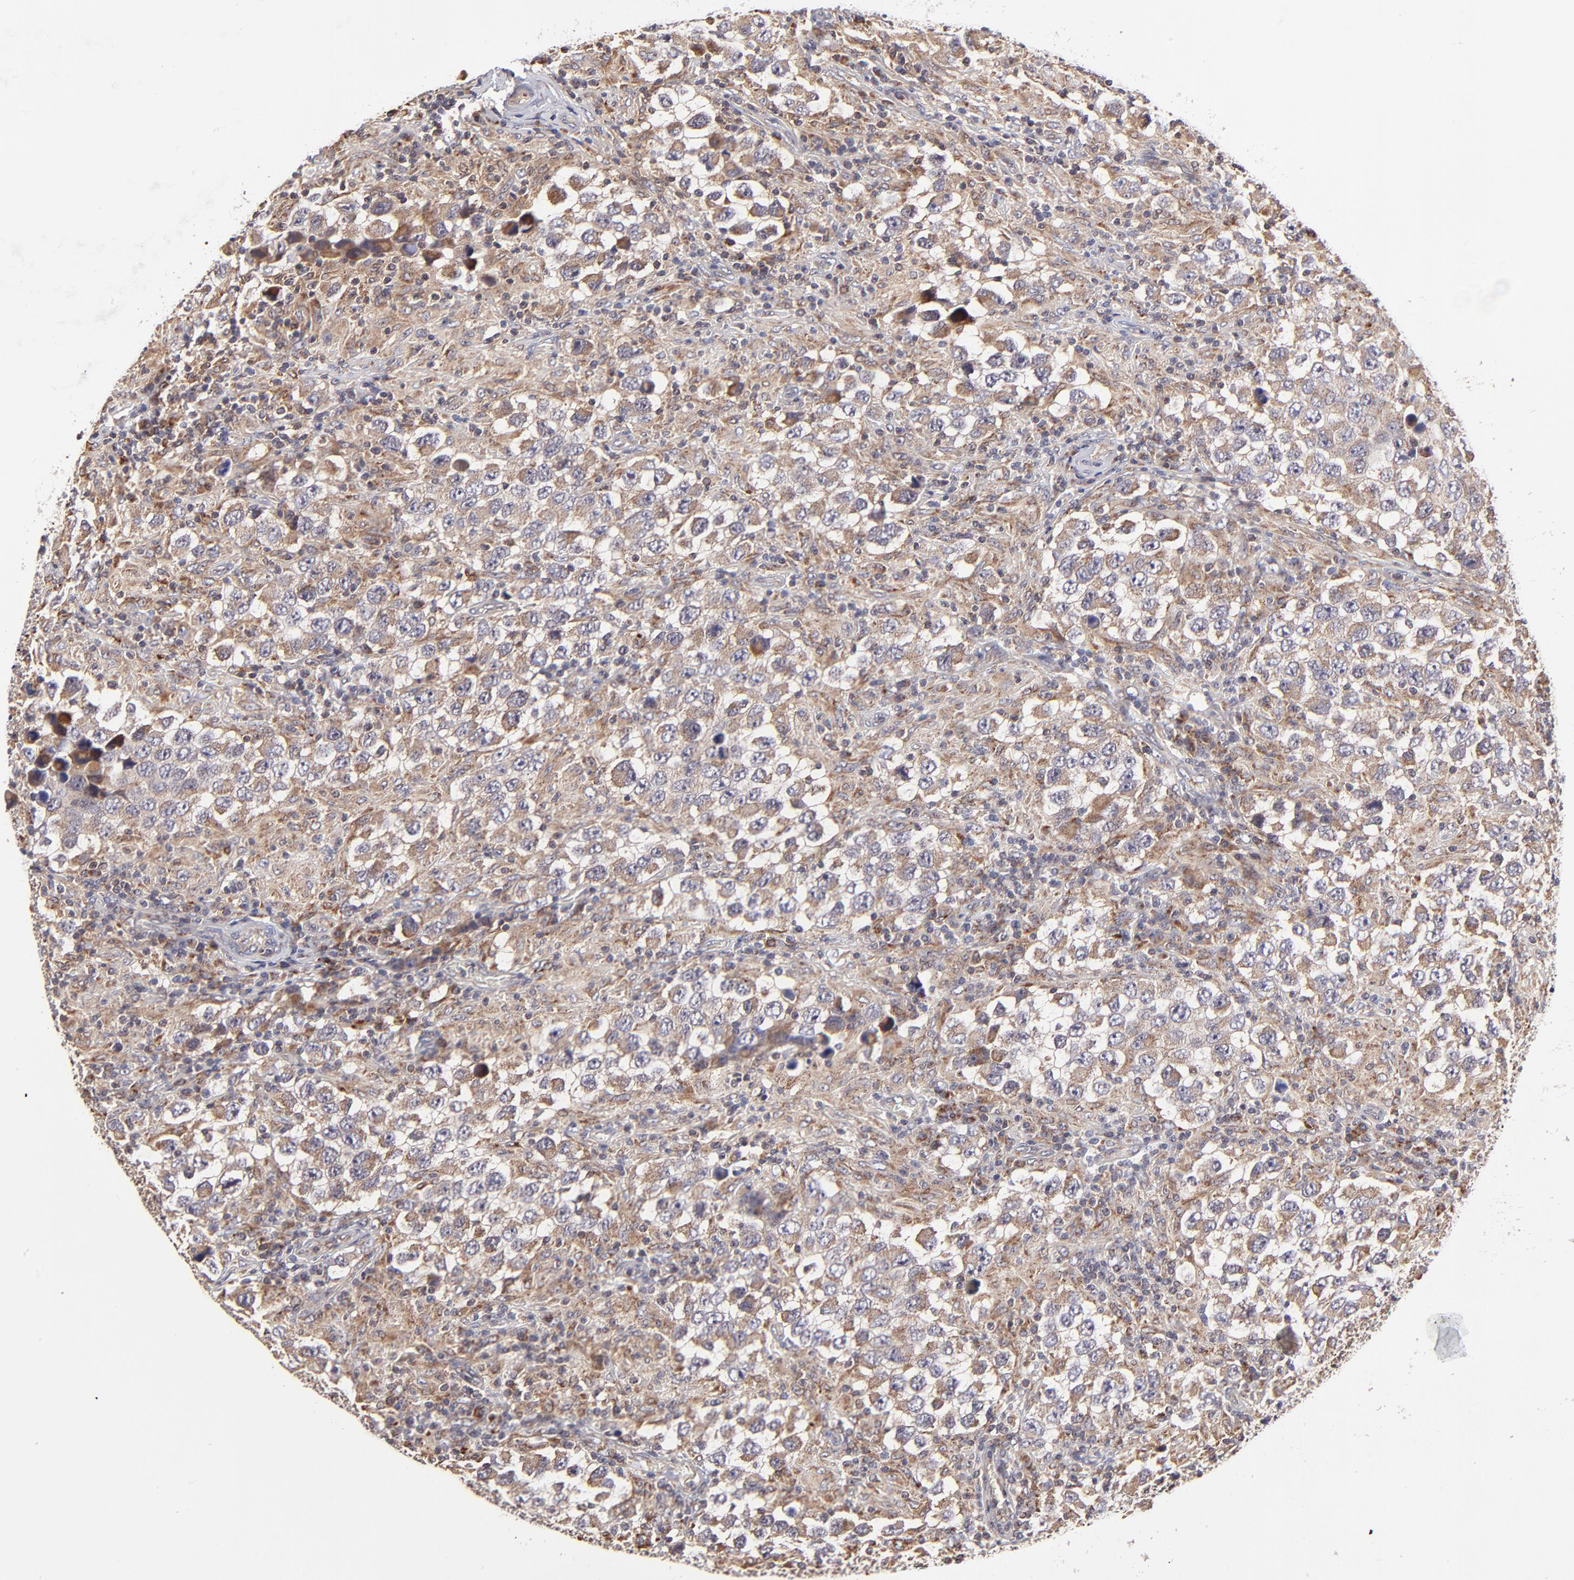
{"staining": {"intensity": "moderate", "quantity": ">75%", "location": "cytoplasmic/membranous"}, "tissue": "testis cancer", "cell_type": "Tumor cells", "image_type": "cancer", "snomed": [{"axis": "morphology", "description": "Carcinoma, Embryonal, NOS"}, {"axis": "topography", "description": "Testis"}], "caption": "Protein analysis of testis cancer (embryonal carcinoma) tissue demonstrates moderate cytoplasmic/membranous staining in approximately >75% of tumor cells.", "gene": "MAP2K7", "patient": {"sex": "male", "age": 21}}